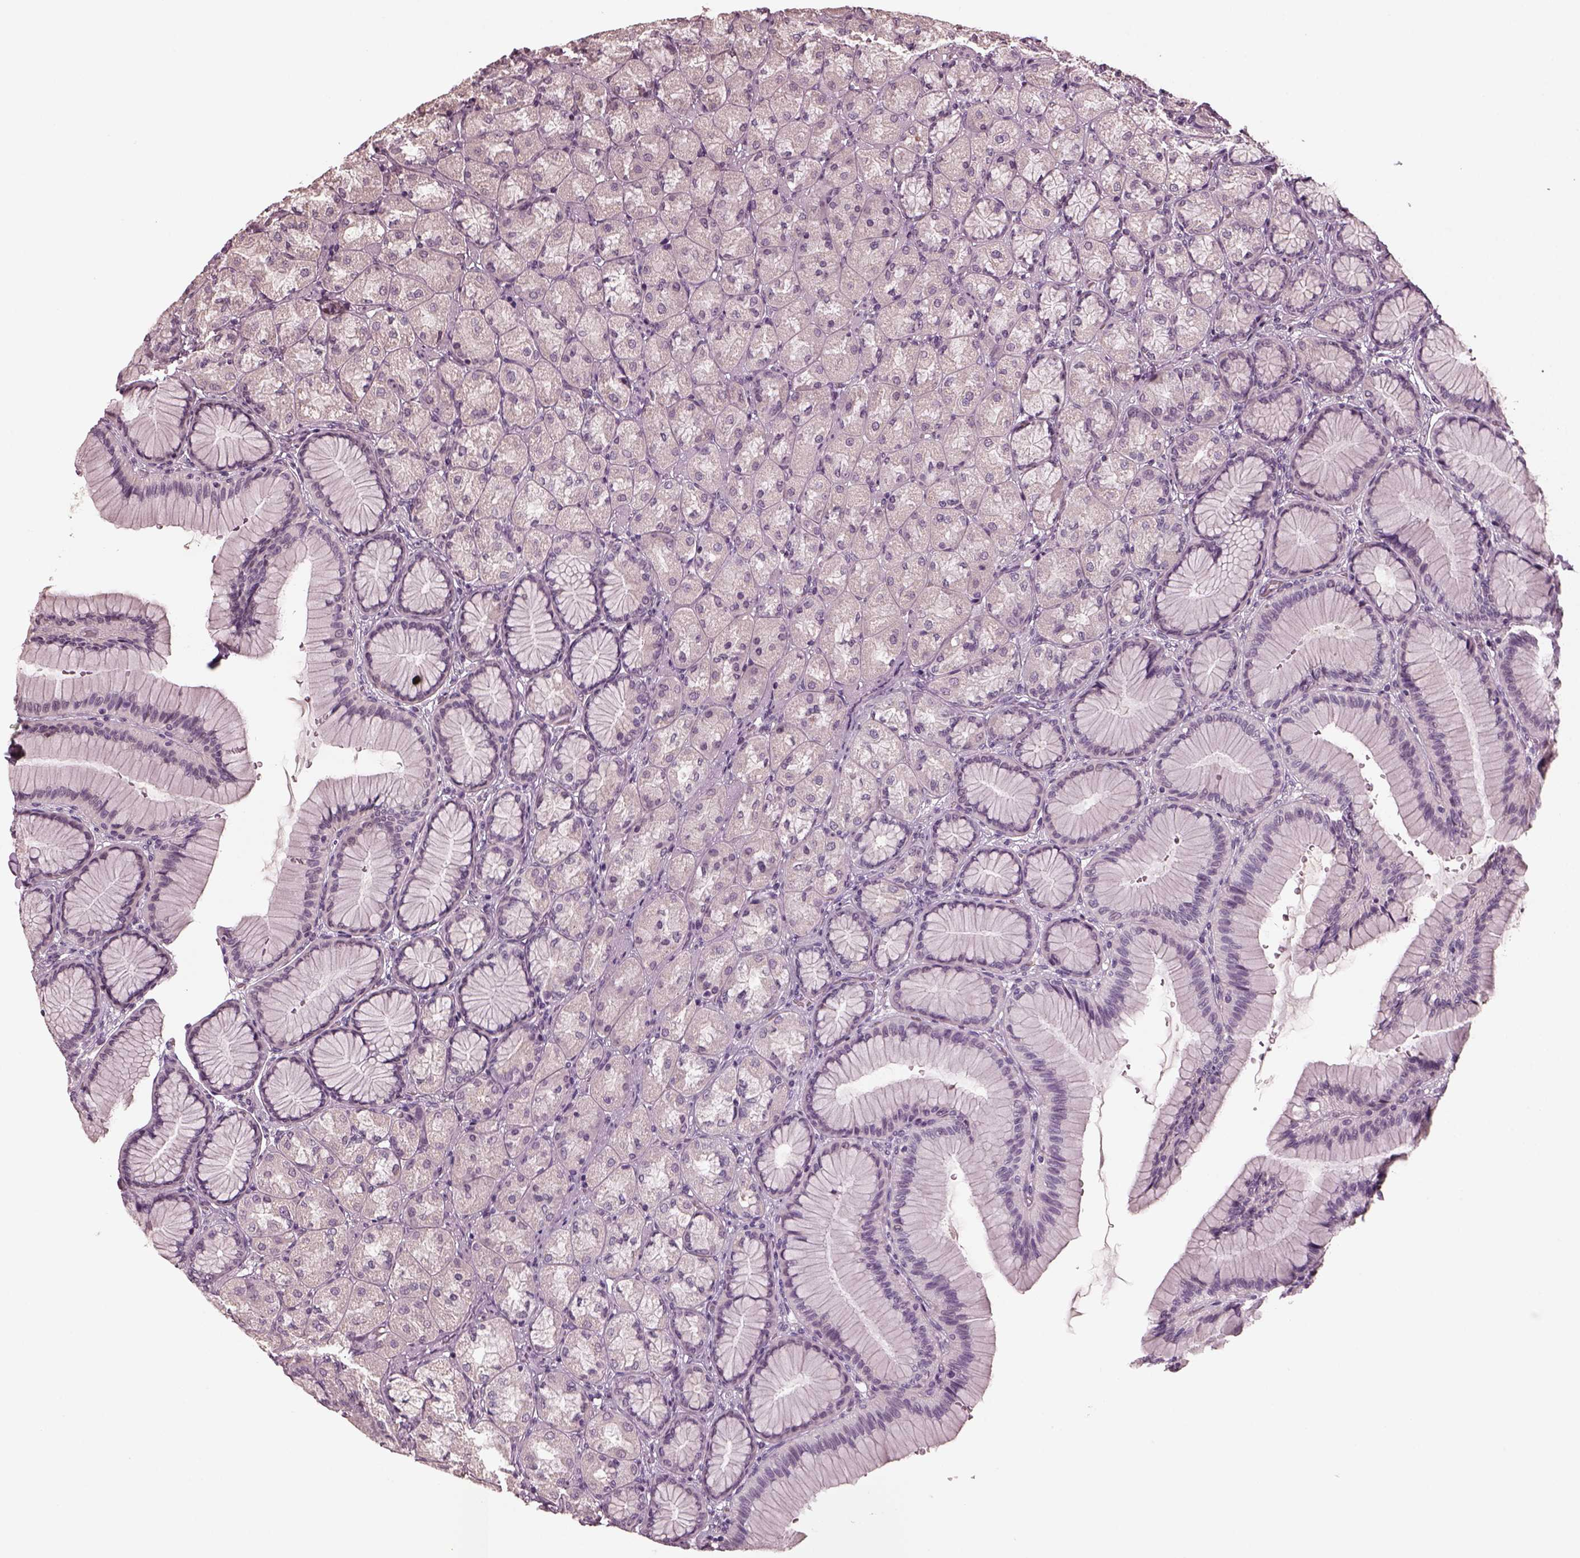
{"staining": {"intensity": "negative", "quantity": "none", "location": "none"}, "tissue": "stomach", "cell_type": "Glandular cells", "image_type": "normal", "snomed": [{"axis": "morphology", "description": "Normal tissue, NOS"}, {"axis": "morphology", "description": "Adenocarcinoma, NOS"}, {"axis": "morphology", "description": "Adenocarcinoma, High grade"}, {"axis": "topography", "description": "Stomach, upper"}, {"axis": "topography", "description": "Stomach"}], "caption": "Immunohistochemistry (IHC) image of benign human stomach stained for a protein (brown), which exhibits no staining in glandular cells.", "gene": "RCVRN", "patient": {"sex": "female", "age": 65}}